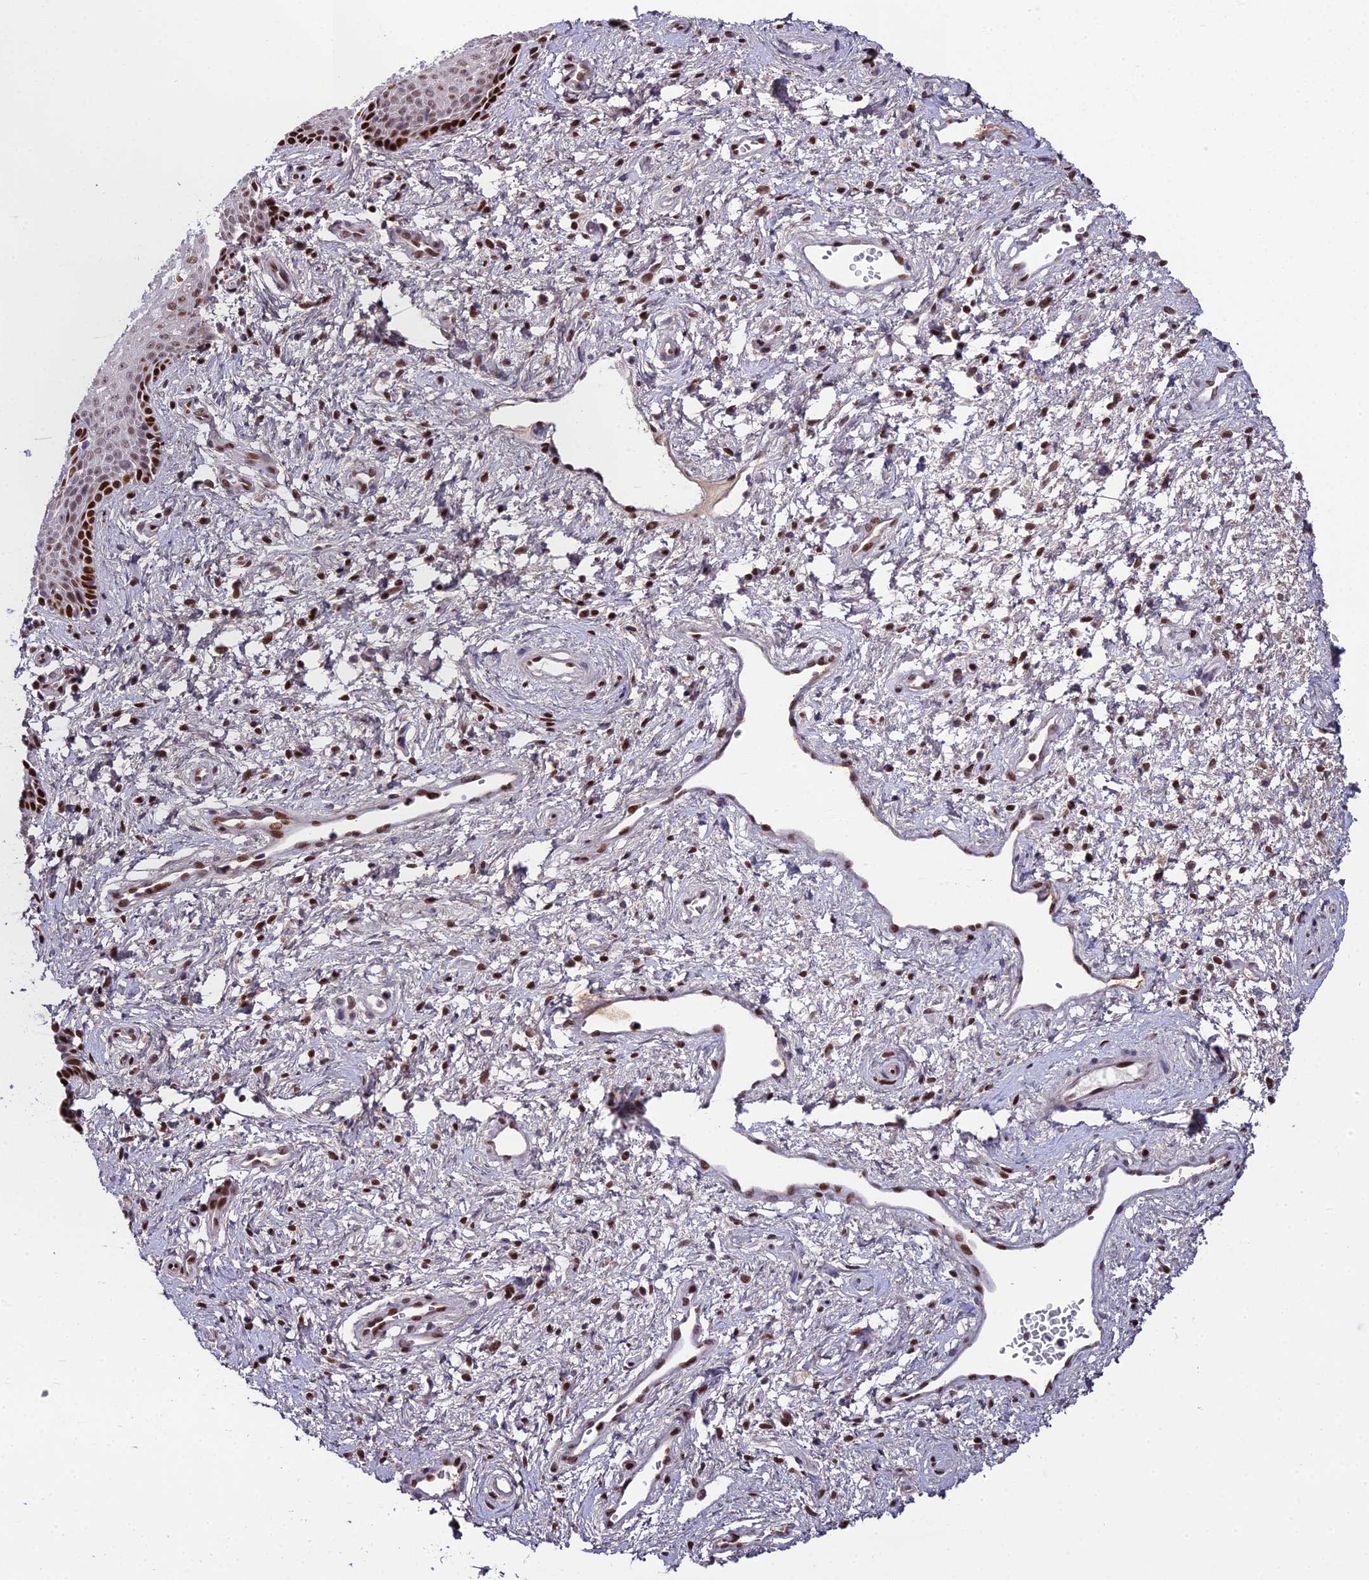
{"staining": {"intensity": "strong", "quantity": "25%-75%", "location": "nuclear"}, "tissue": "vagina", "cell_type": "Squamous epithelial cells", "image_type": "normal", "snomed": [{"axis": "morphology", "description": "Normal tissue, NOS"}, {"axis": "topography", "description": "Vagina"}], "caption": "Protein staining by immunohistochemistry (IHC) shows strong nuclear expression in about 25%-75% of squamous epithelial cells in unremarkable vagina. (DAB (3,3'-diaminobenzidine) IHC with brightfield microscopy, high magnification).", "gene": "ZNF707", "patient": {"sex": "female", "age": 34}}